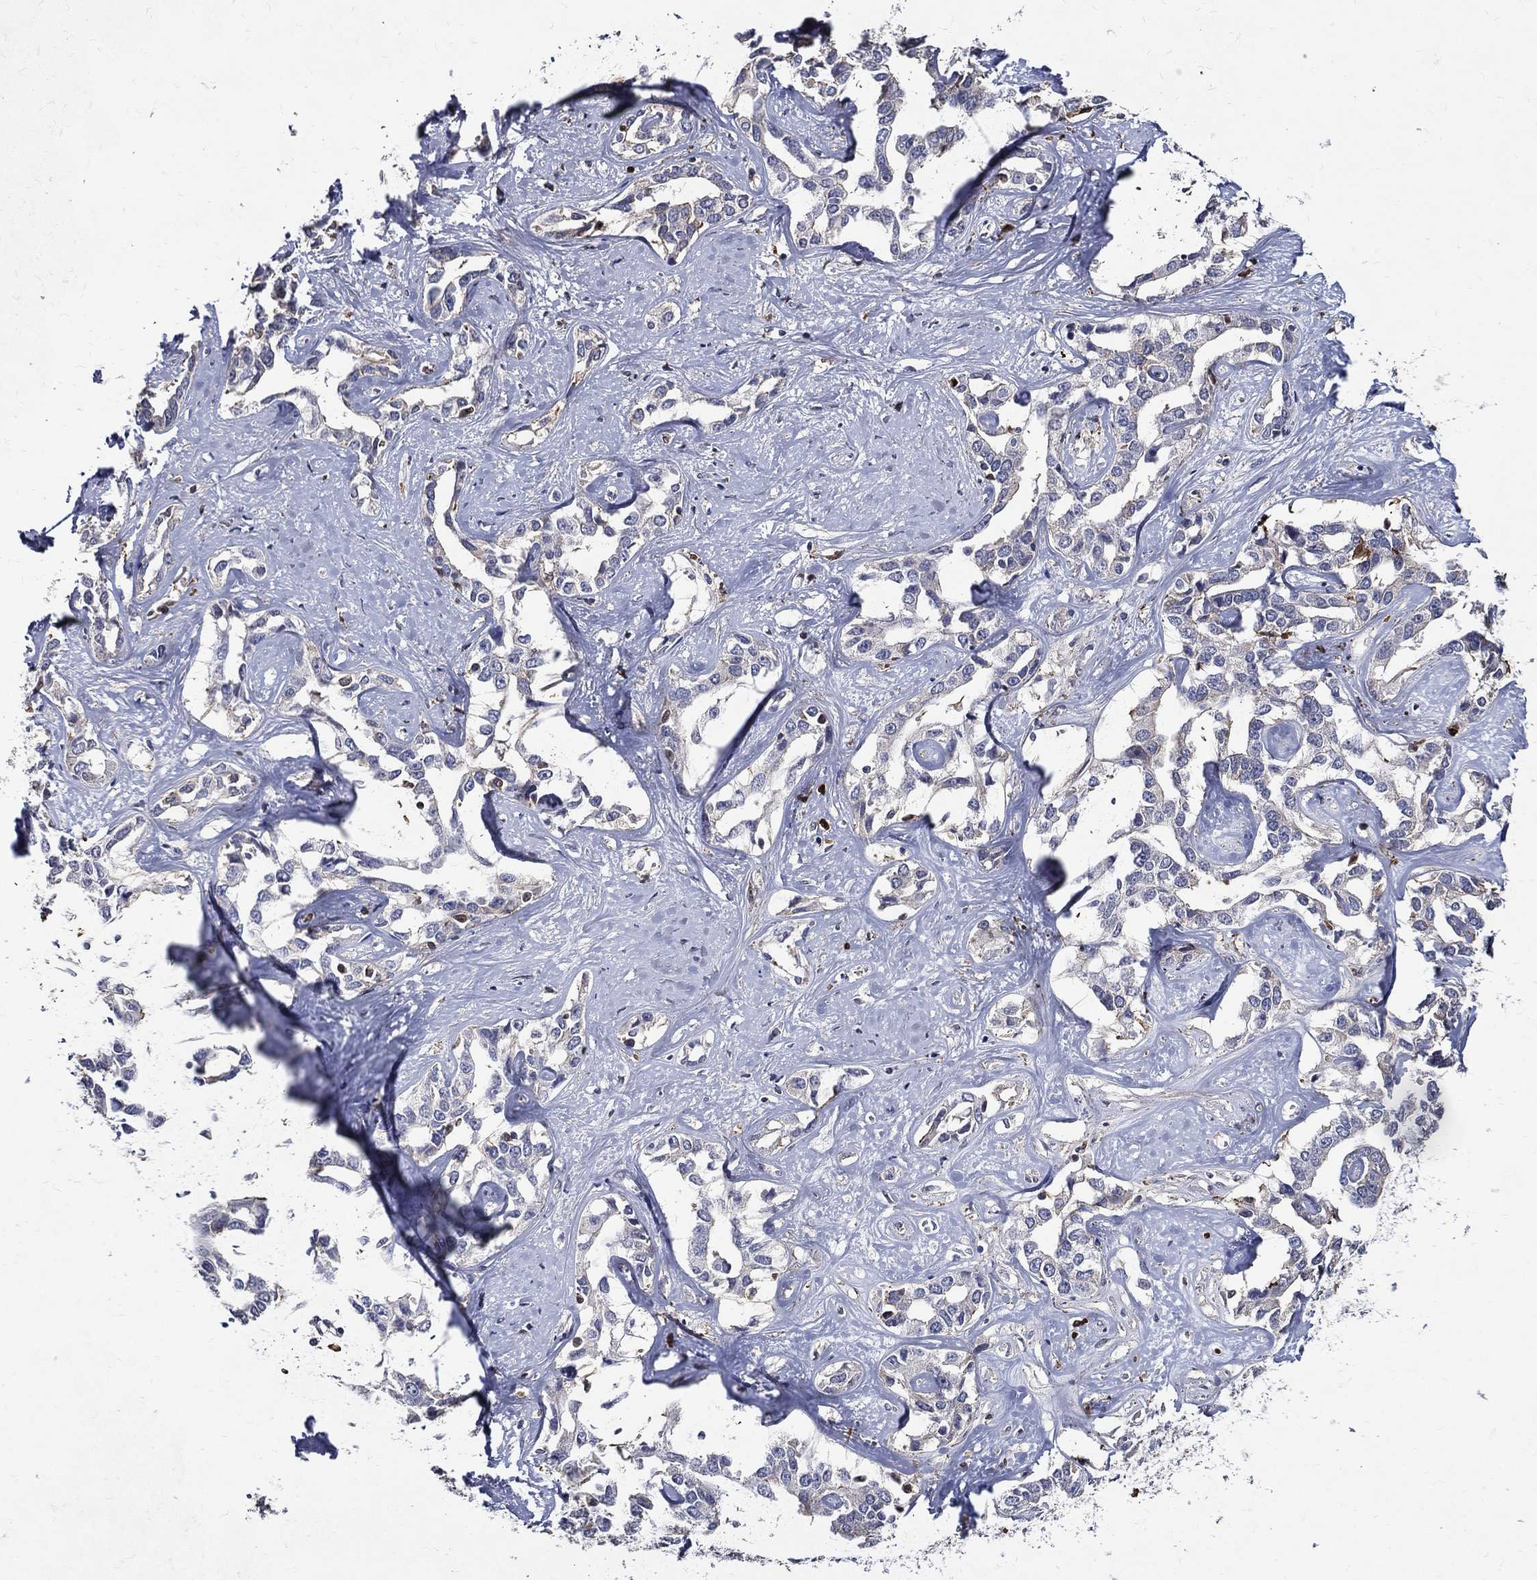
{"staining": {"intensity": "negative", "quantity": "none", "location": "none"}, "tissue": "liver cancer", "cell_type": "Tumor cells", "image_type": "cancer", "snomed": [{"axis": "morphology", "description": "Cholangiocarcinoma"}, {"axis": "topography", "description": "Liver"}], "caption": "Immunohistochemical staining of human liver cholangiocarcinoma reveals no significant staining in tumor cells.", "gene": "GPR171", "patient": {"sex": "male", "age": 59}}